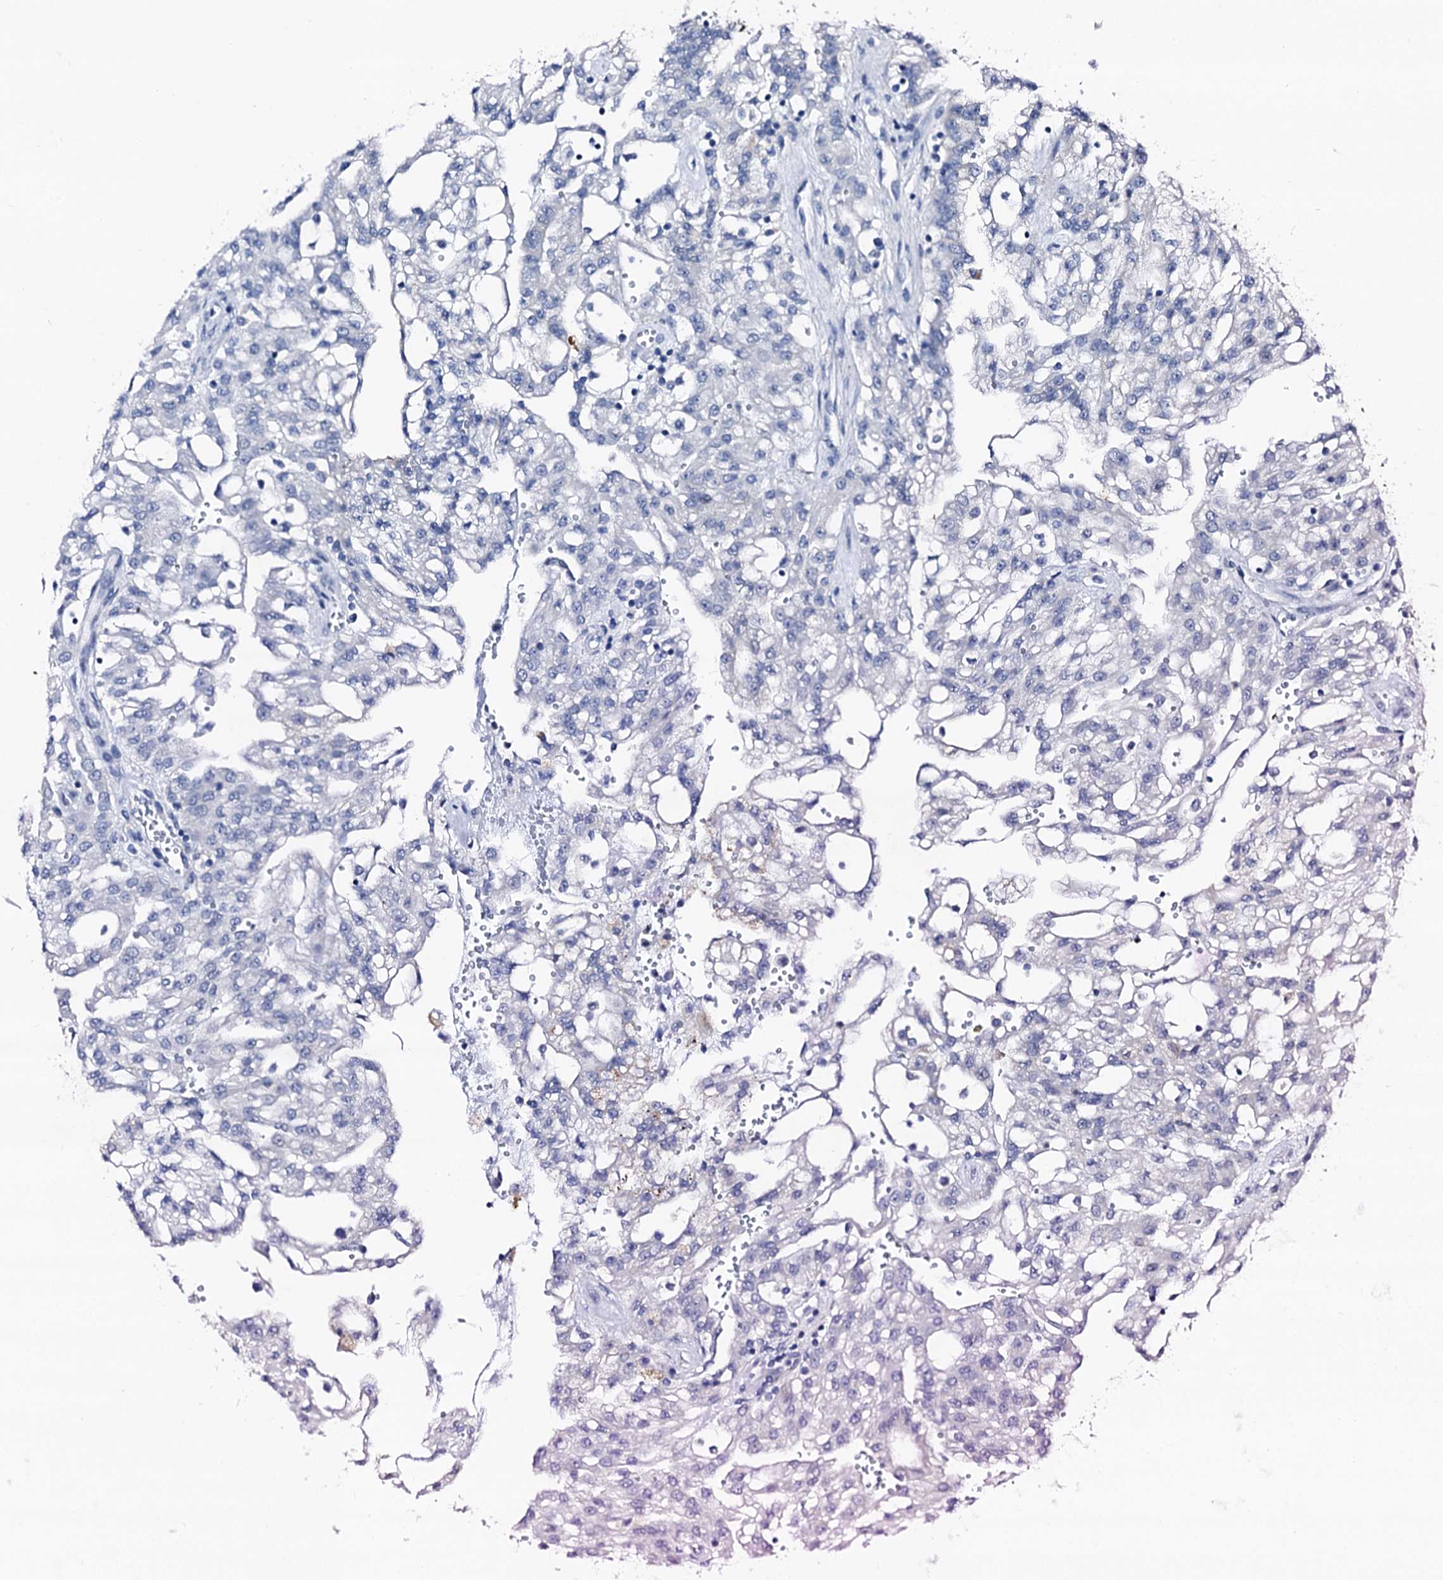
{"staining": {"intensity": "negative", "quantity": "none", "location": "none"}, "tissue": "renal cancer", "cell_type": "Tumor cells", "image_type": "cancer", "snomed": [{"axis": "morphology", "description": "Adenocarcinoma, NOS"}, {"axis": "topography", "description": "Kidney"}], "caption": "The photomicrograph reveals no staining of tumor cells in adenocarcinoma (renal).", "gene": "TRAFD1", "patient": {"sex": "male", "age": 63}}